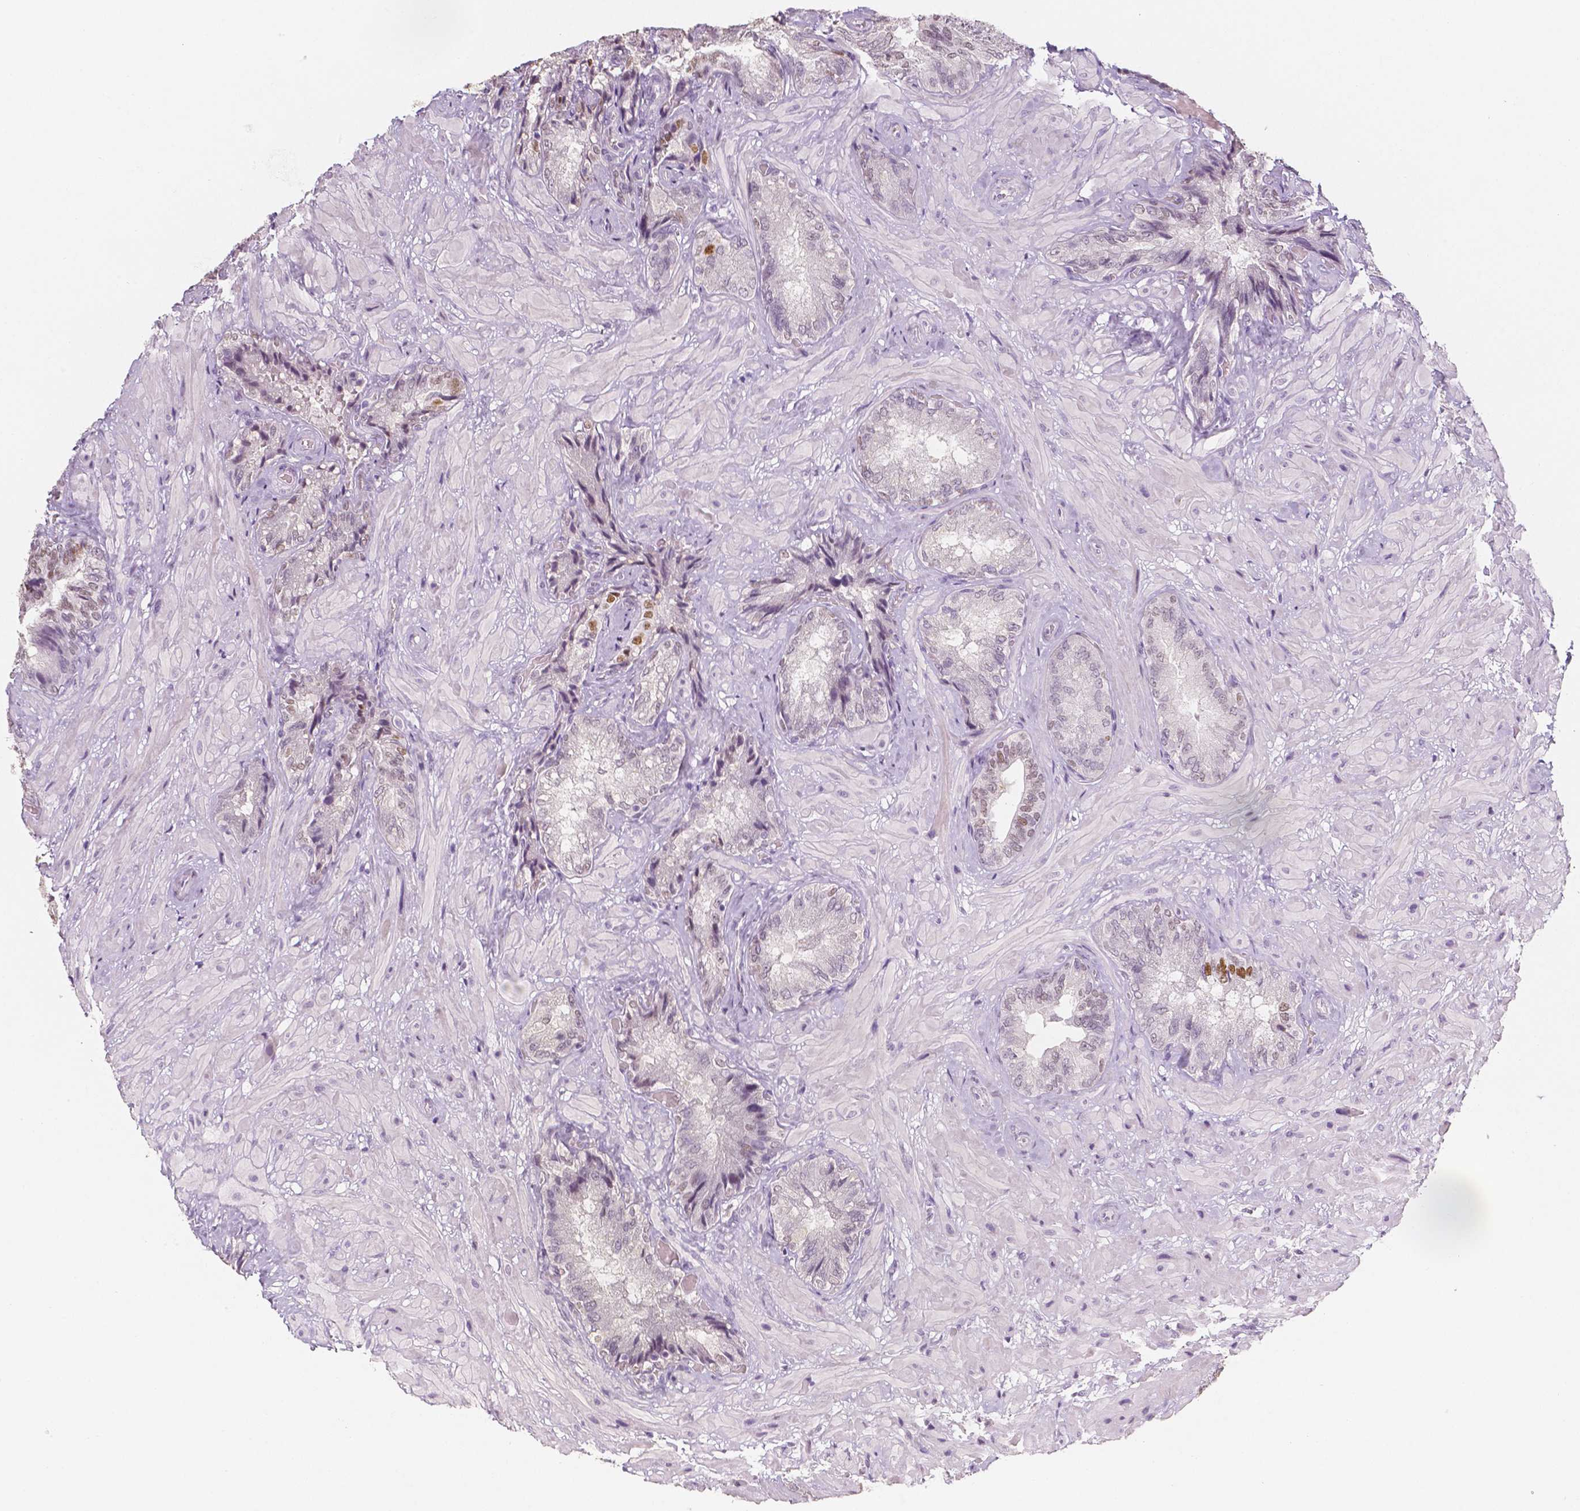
{"staining": {"intensity": "moderate", "quantity": "<25%", "location": "nuclear"}, "tissue": "seminal vesicle", "cell_type": "Glandular cells", "image_type": "normal", "snomed": [{"axis": "morphology", "description": "Normal tissue, NOS"}, {"axis": "topography", "description": "Seminal veicle"}], "caption": "IHC of normal human seminal vesicle exhibits low levels of moderate nuclear staining in approximately <25% of glandular cells. The staining was performed using DAB (3,3'-diaminobenzidine) to visualize the protein expression in brown, while the nuclei were stained in blue with hematoxylin (Magnification: 20x).", "gene": "HNF1B", "patient": {"sex": "male", "age": 57}}